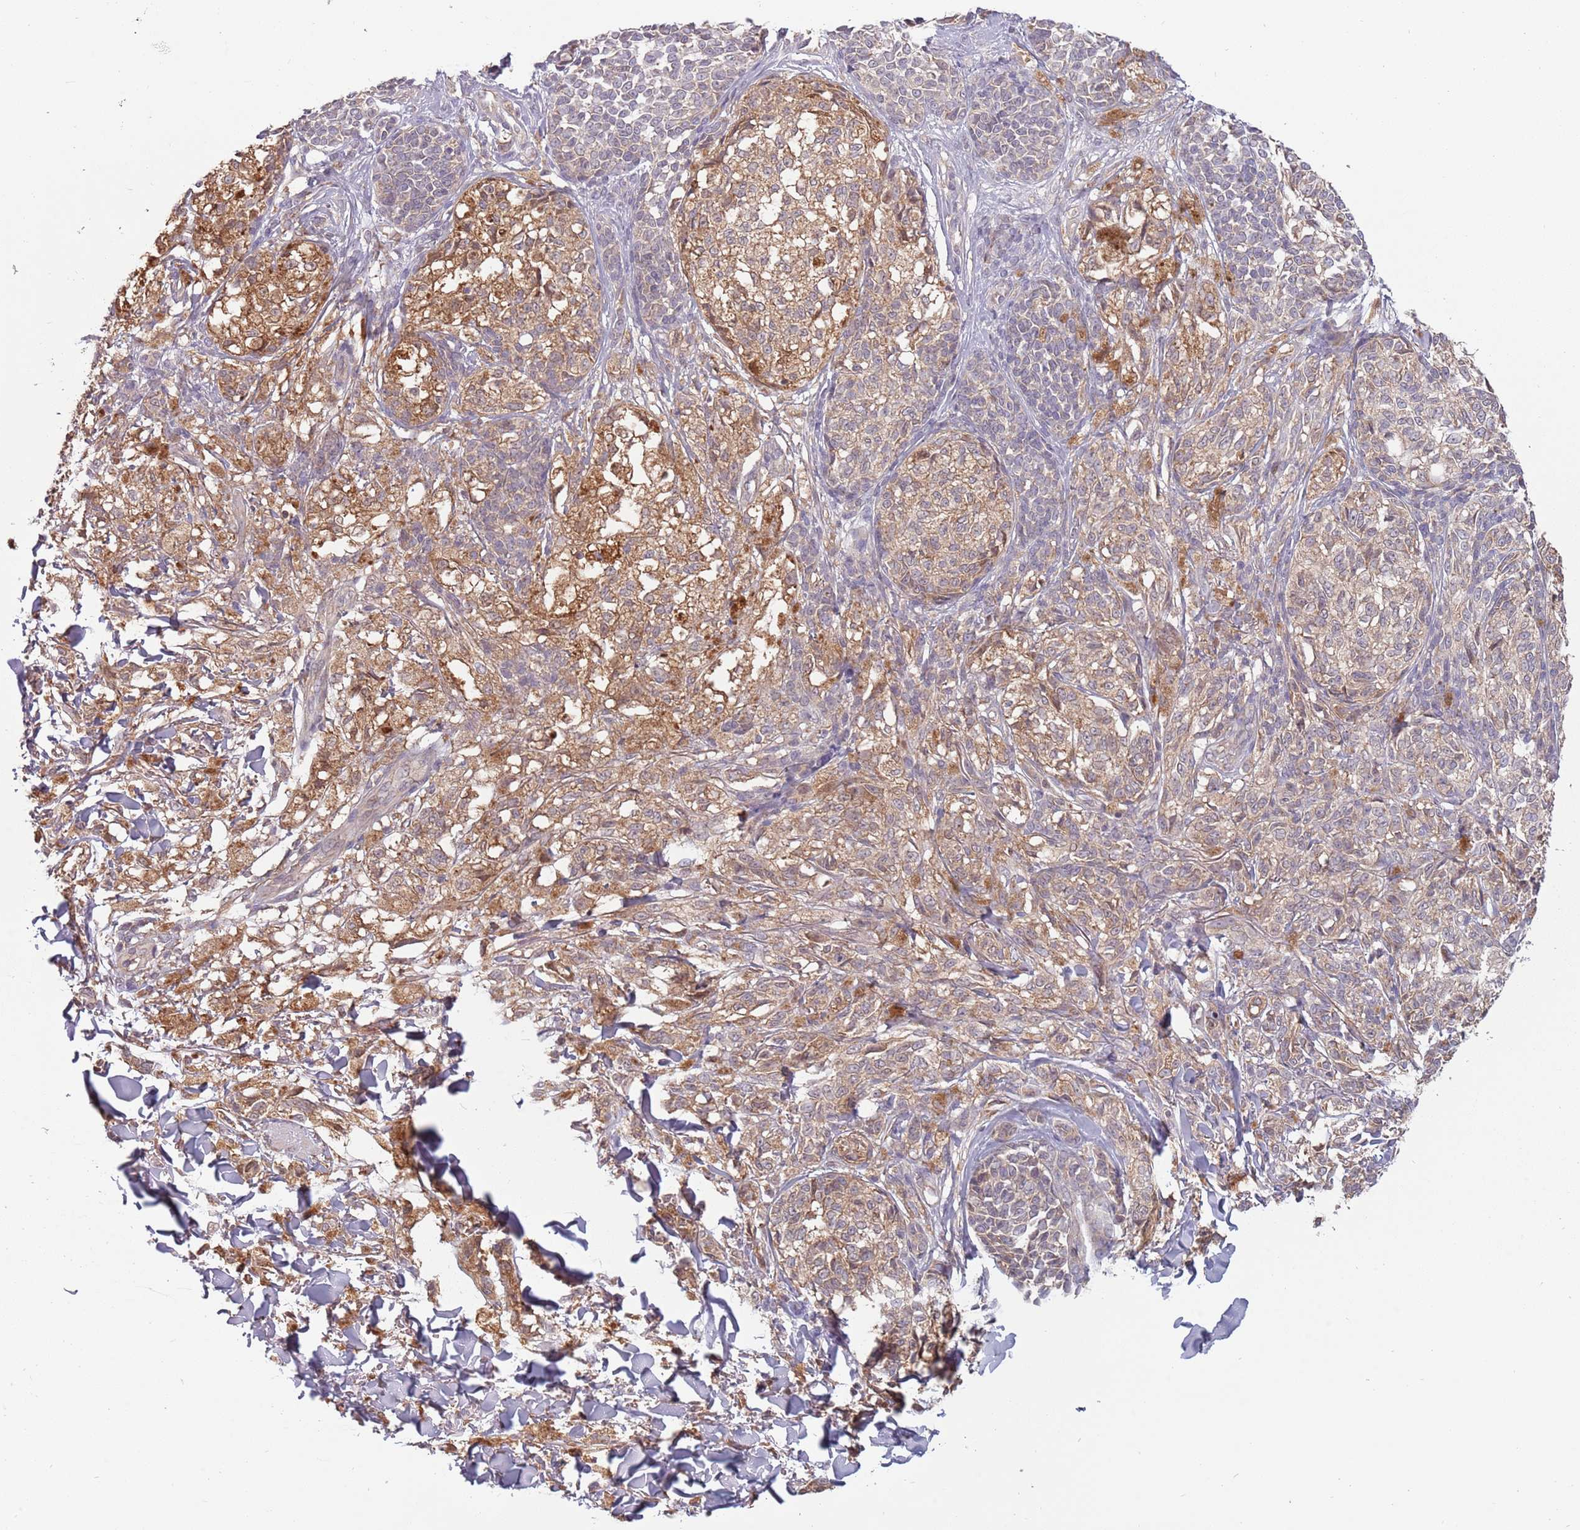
{"staining": {"intensity": "moderate", "quantity": "25%-75%", "location": "cytoplasmic/membranous"}, "tissue": "melanoma", "cell_type": "Tumor cells", "image_type": "cancer", "snomed": [{"axis": "morphology", "description": "Malignant melanoma, NOS"}, {"axis": "topography", "description": "Skin of upper extremity"}], "caption": "This is an image of immunohistochemistry (IHC) staining of malignant melanoma, which shows moderate staining in the cytoplasmic/membranous of tumor cells.", "gene": "USP32", "patient": {"sex": "male", "age": 40}}